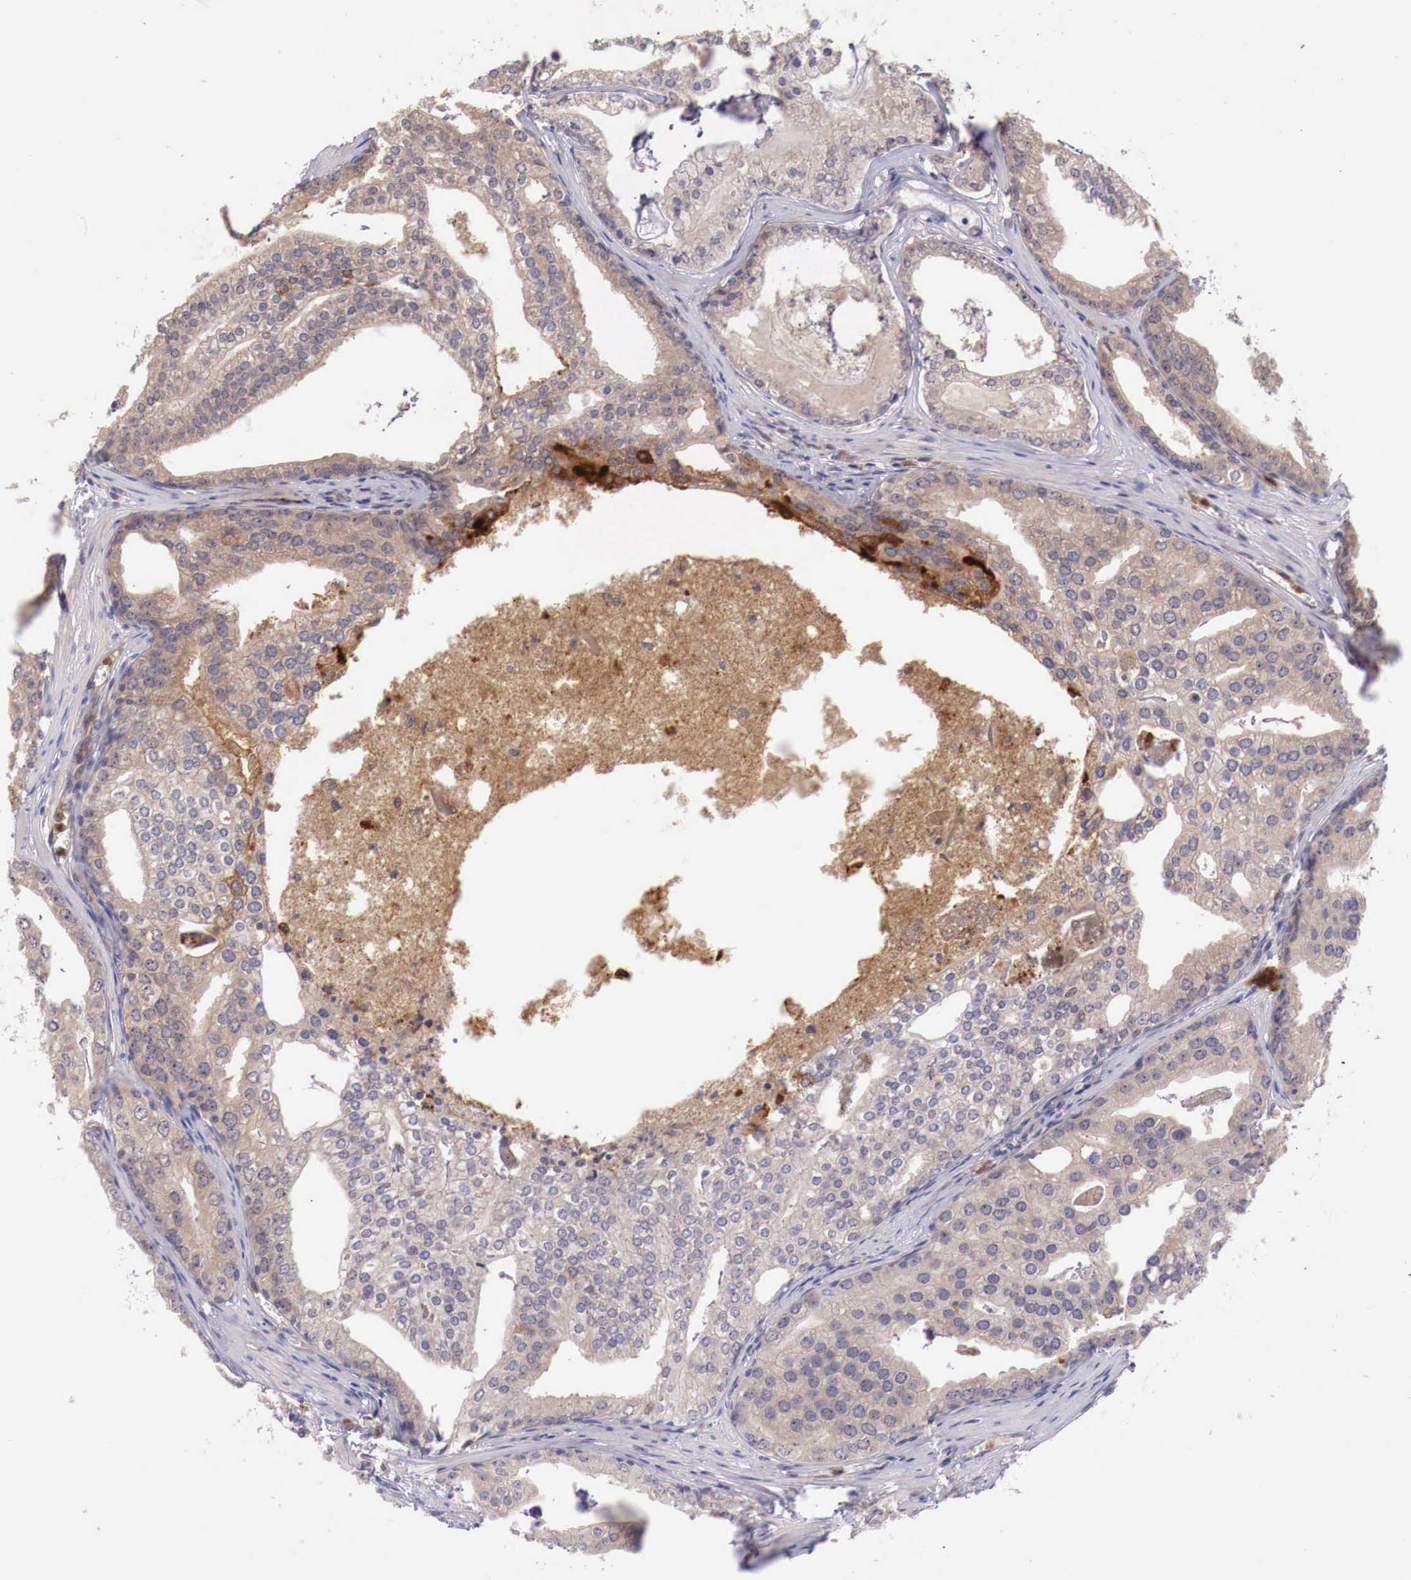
{"staining": {"intensity": "weak", "quantity": ">75%", "location": "cytoplasmic/membranous"}, "tissue": "prostate cancer", "cell_type": "Tumor cells", "image_type": "cancer", "snomed": [{"axis": "morphology", "description": "Adenocarcinoma, High grade"}, {"axis": "topography", "description": "Prostate"}], "caption": "Weak cytoplasmic/membranous protein positivity is seen in about >75% of tumor cells in prostate adenocarcinoma (high-grade).", "gene": "GAB2", "patient": {"sex": "male", "age": 56}}